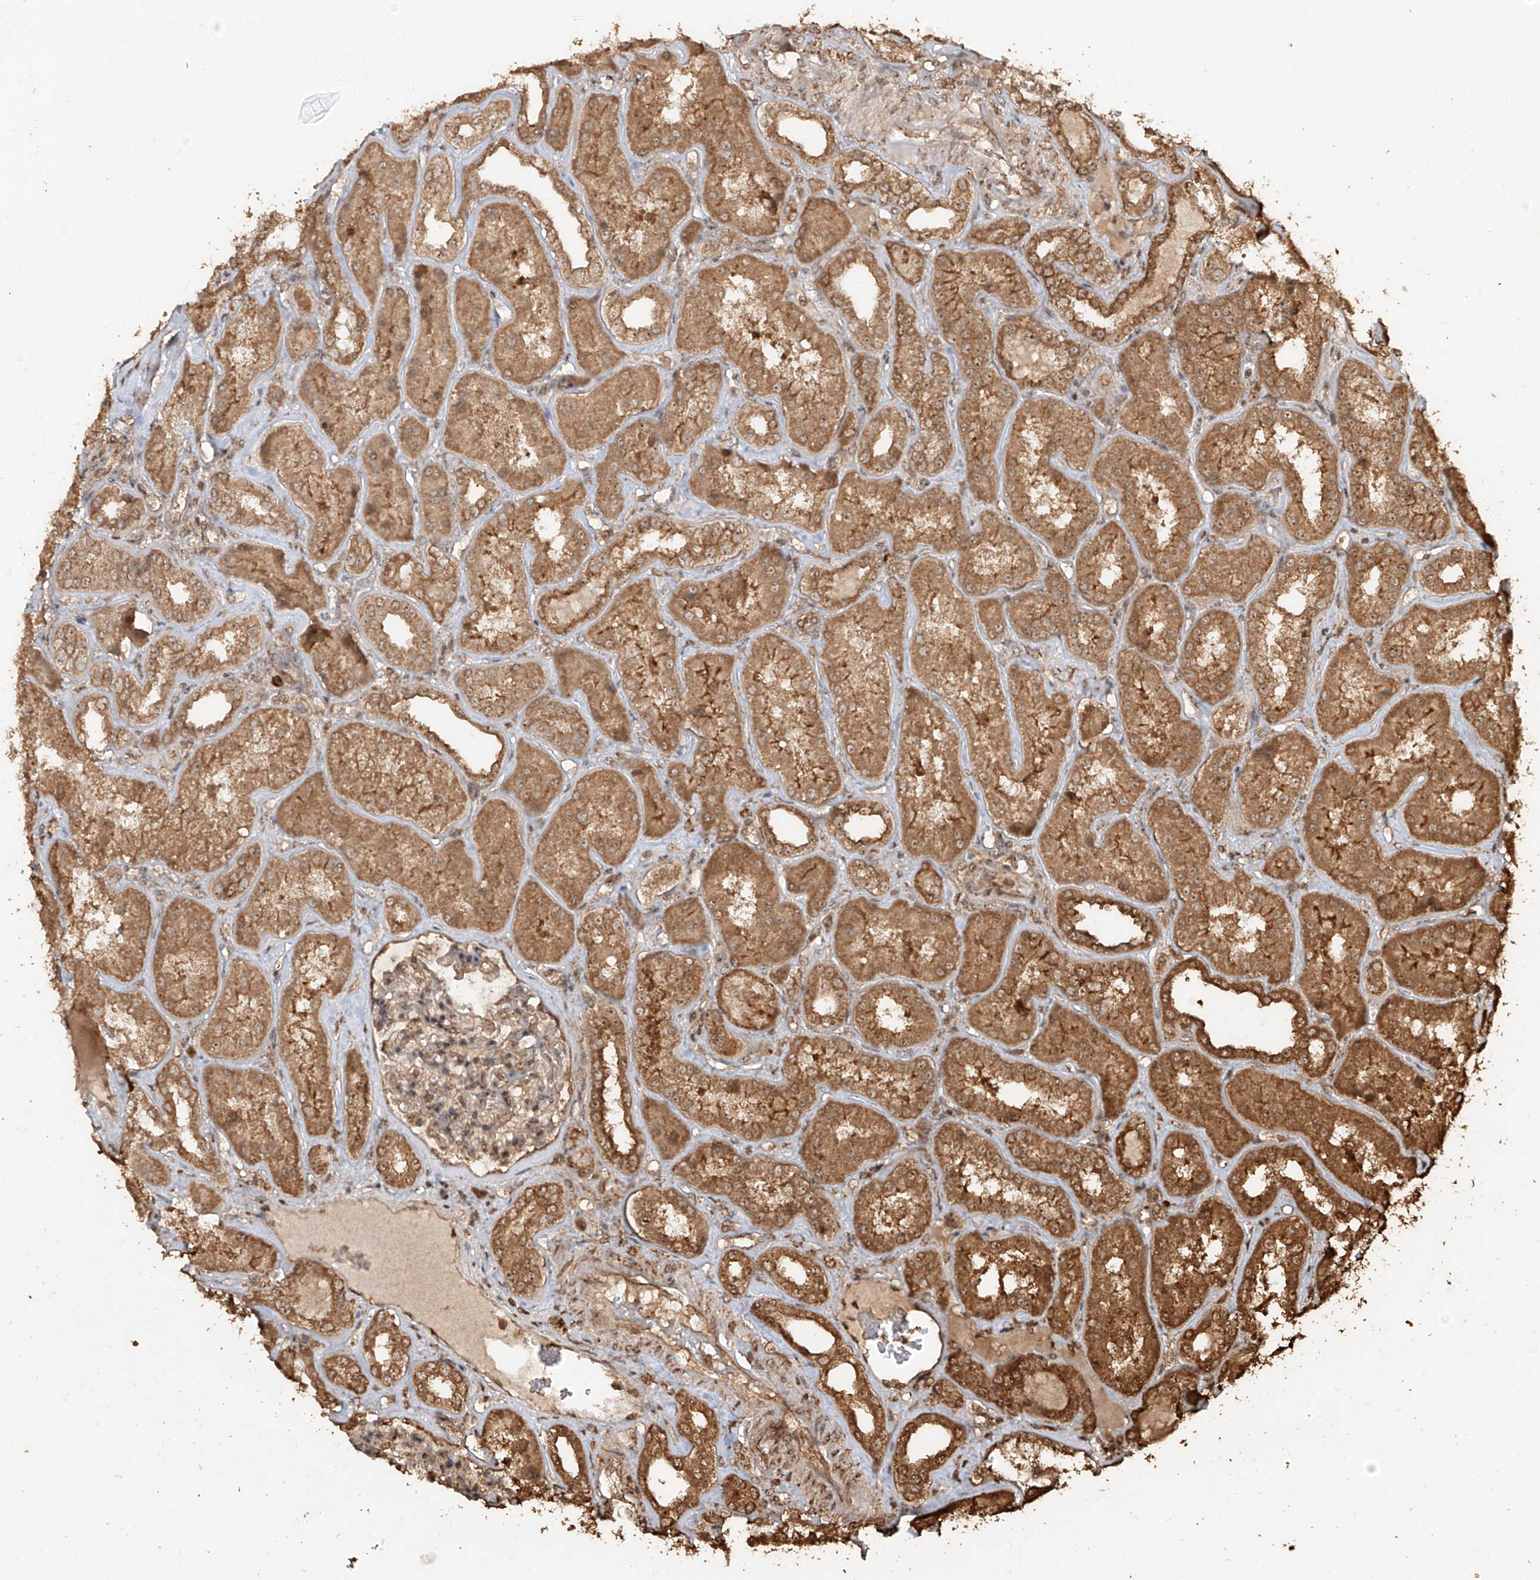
{"staining": {"intensity": "moderate", "quantity": ">75%", "location": "cytoplasmic/membranous,nuclear"}, "tissue": "kidney", "cell_type": "Cells in glomeruli", "image_type": "normal", "snomed": [{"axis": "morphology", "description": "Normal tissue, NOS"}, {"axis": "topography", "description": "Kidney"}], "caption": "DAB (3,3'-diaminobenzidine) immunohistochemical staining of benign human kidney demonstrates moderate cytoplasmic/membranous,nuclear protein expression in about >75% of cells in glomeruli.", "gene": "ZNF660", "patient": {"sex": "female", "age": 56}}